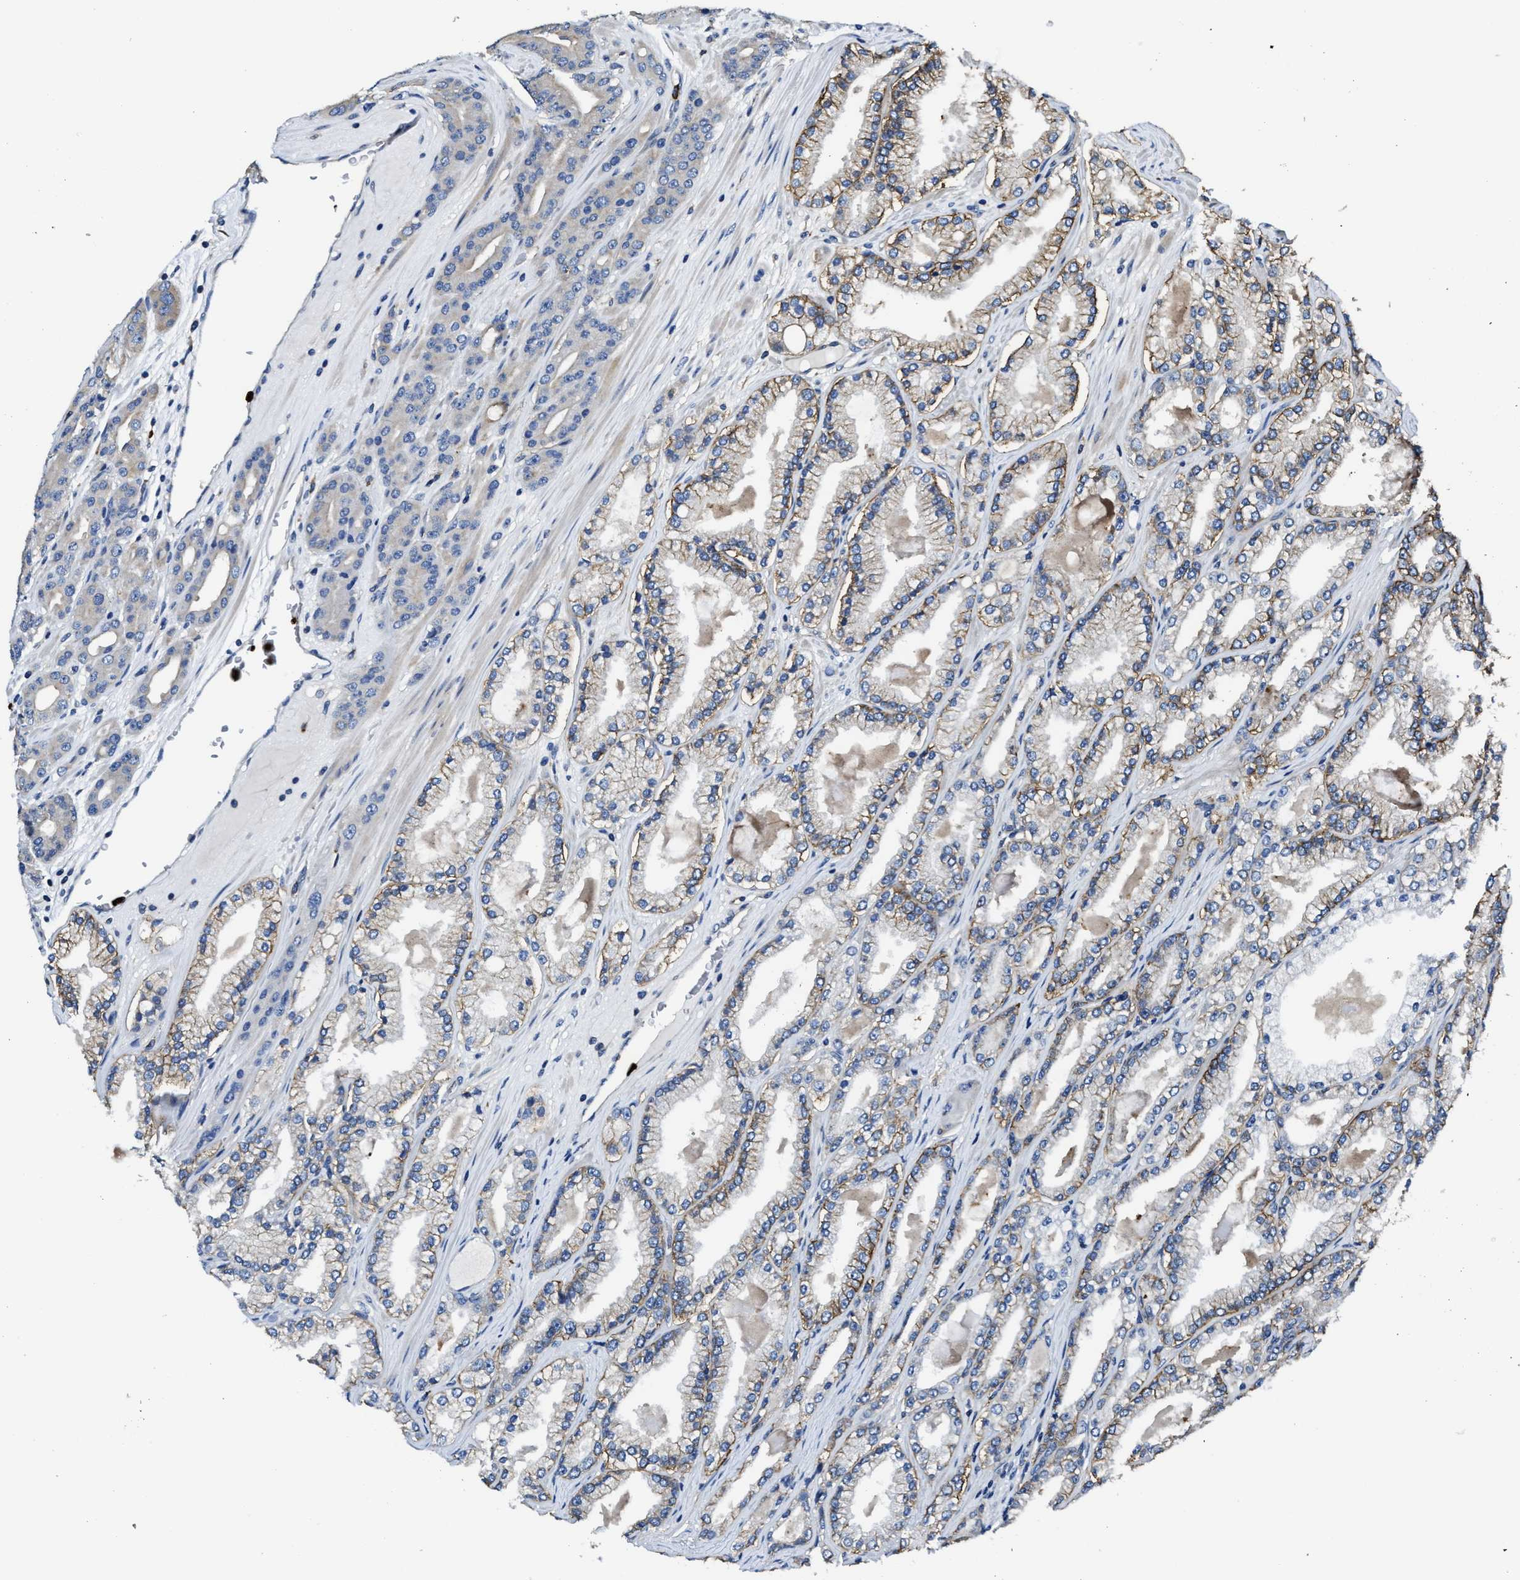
{"staining": {"intensity": "negative", "quantity": "none", "location": "none"}, "tissue": "prostate cancer", "cell_type": "Tumor cells", "image_type": "cancer", "snomed": [{"axis": "morphology", "description": "Adenocarcinoma, High grade"}, {"axis": "topography", "description": "Prostate"}], "caption": "The image exhibits no significant staining in tumor cells of prostate cancer.", "gene": "TRAF6", "patient": {"sex": "male", "age": 71}}